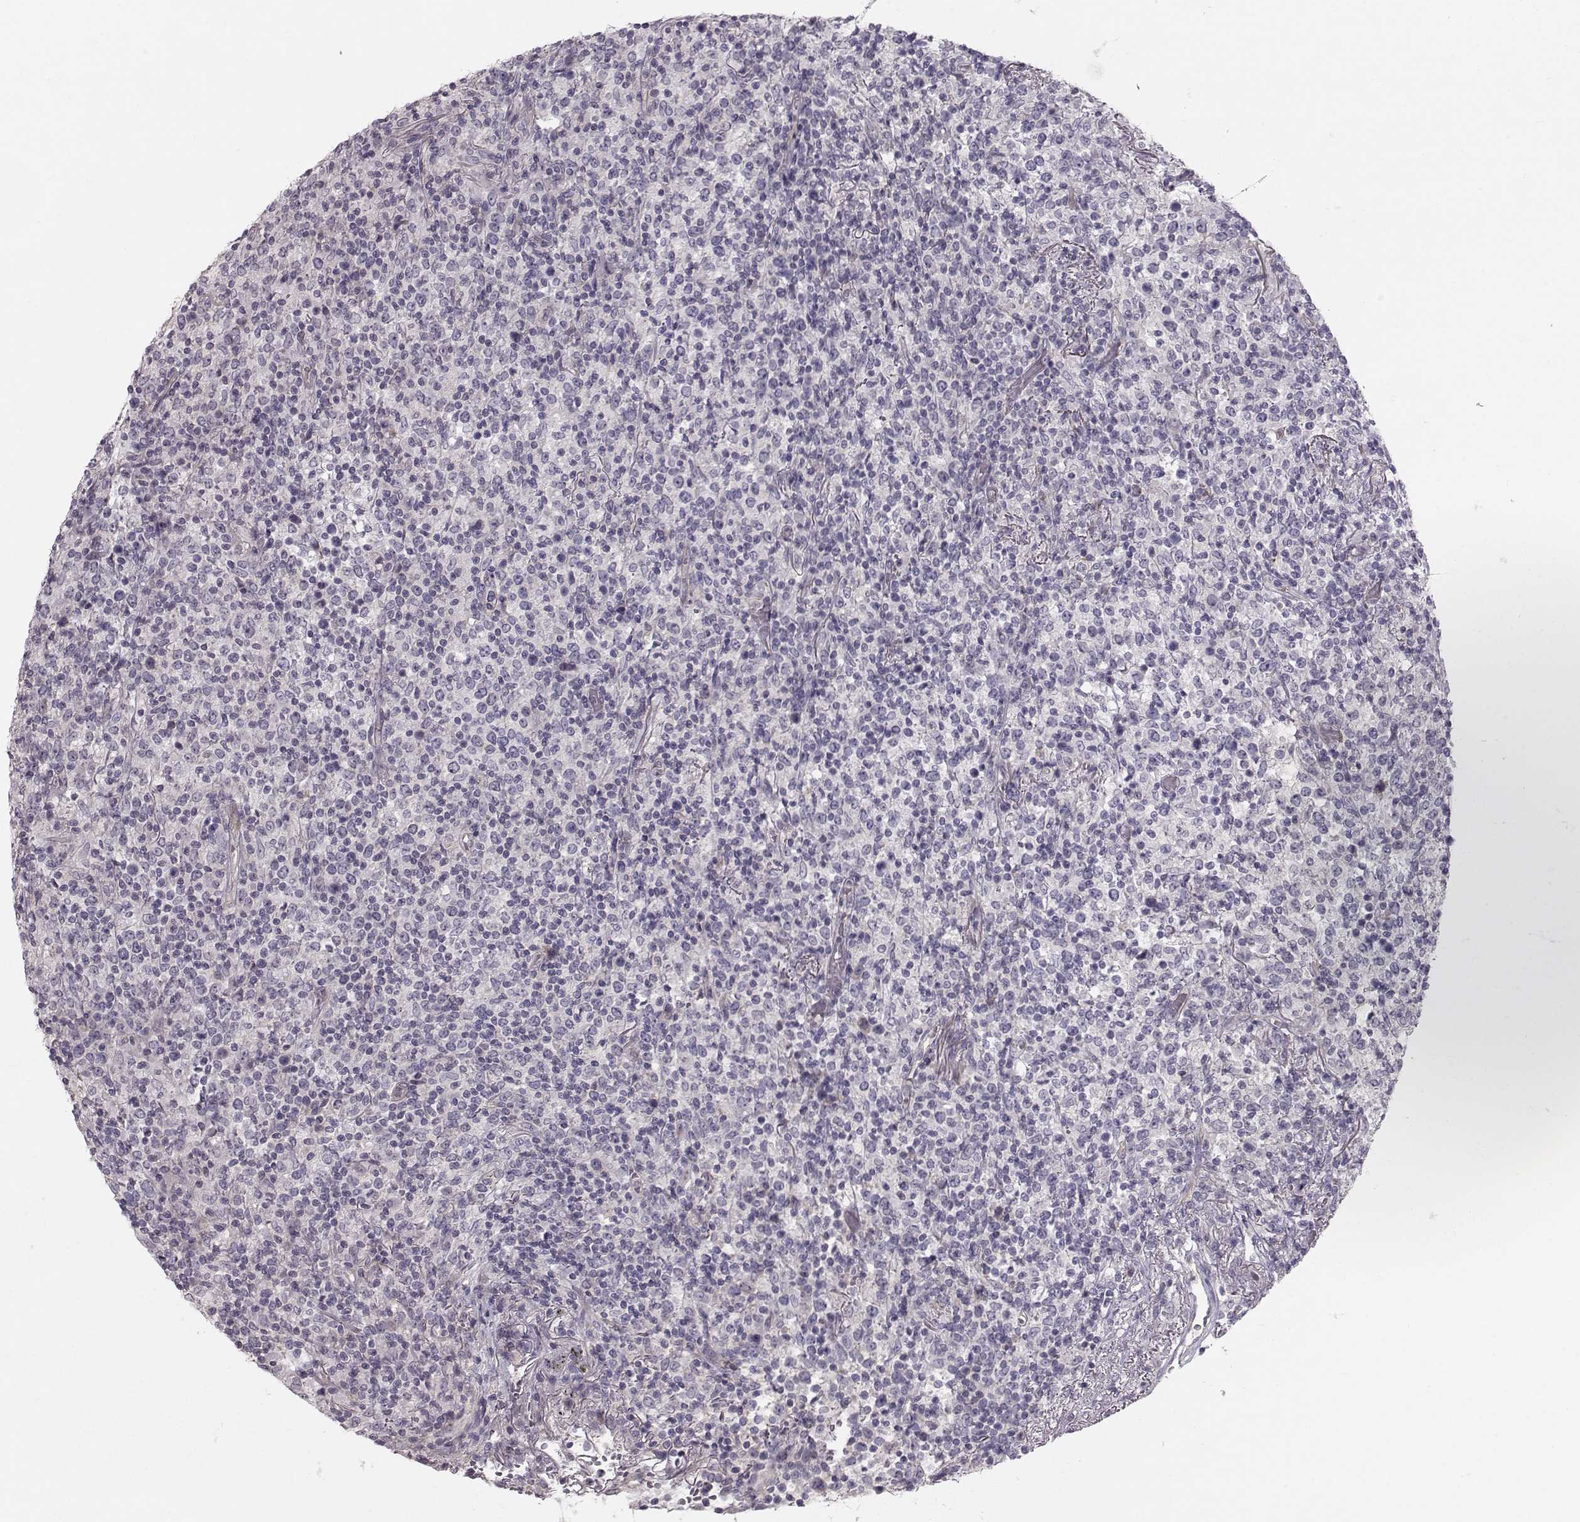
{"staining": {"intensity": "negative", "quantity": "none", "location": "none"}, "tissue": "lymphoma", "cell_type": "Tumor cells", "image_type": "cancer", "snomed": [{"axis": "morphology", "description": "Malignant lymphoma, non-Hodgkin's type, High grade"}, {"axis": "topography", "description": "Lung"}], "caption": "The histopathology image demonstrates no staining of tumor cells in high-grade malignant lymphoma, non-Hodgkin's type.", "gene": "MAST1", "patient": {"sex": "male", "age": 79}}